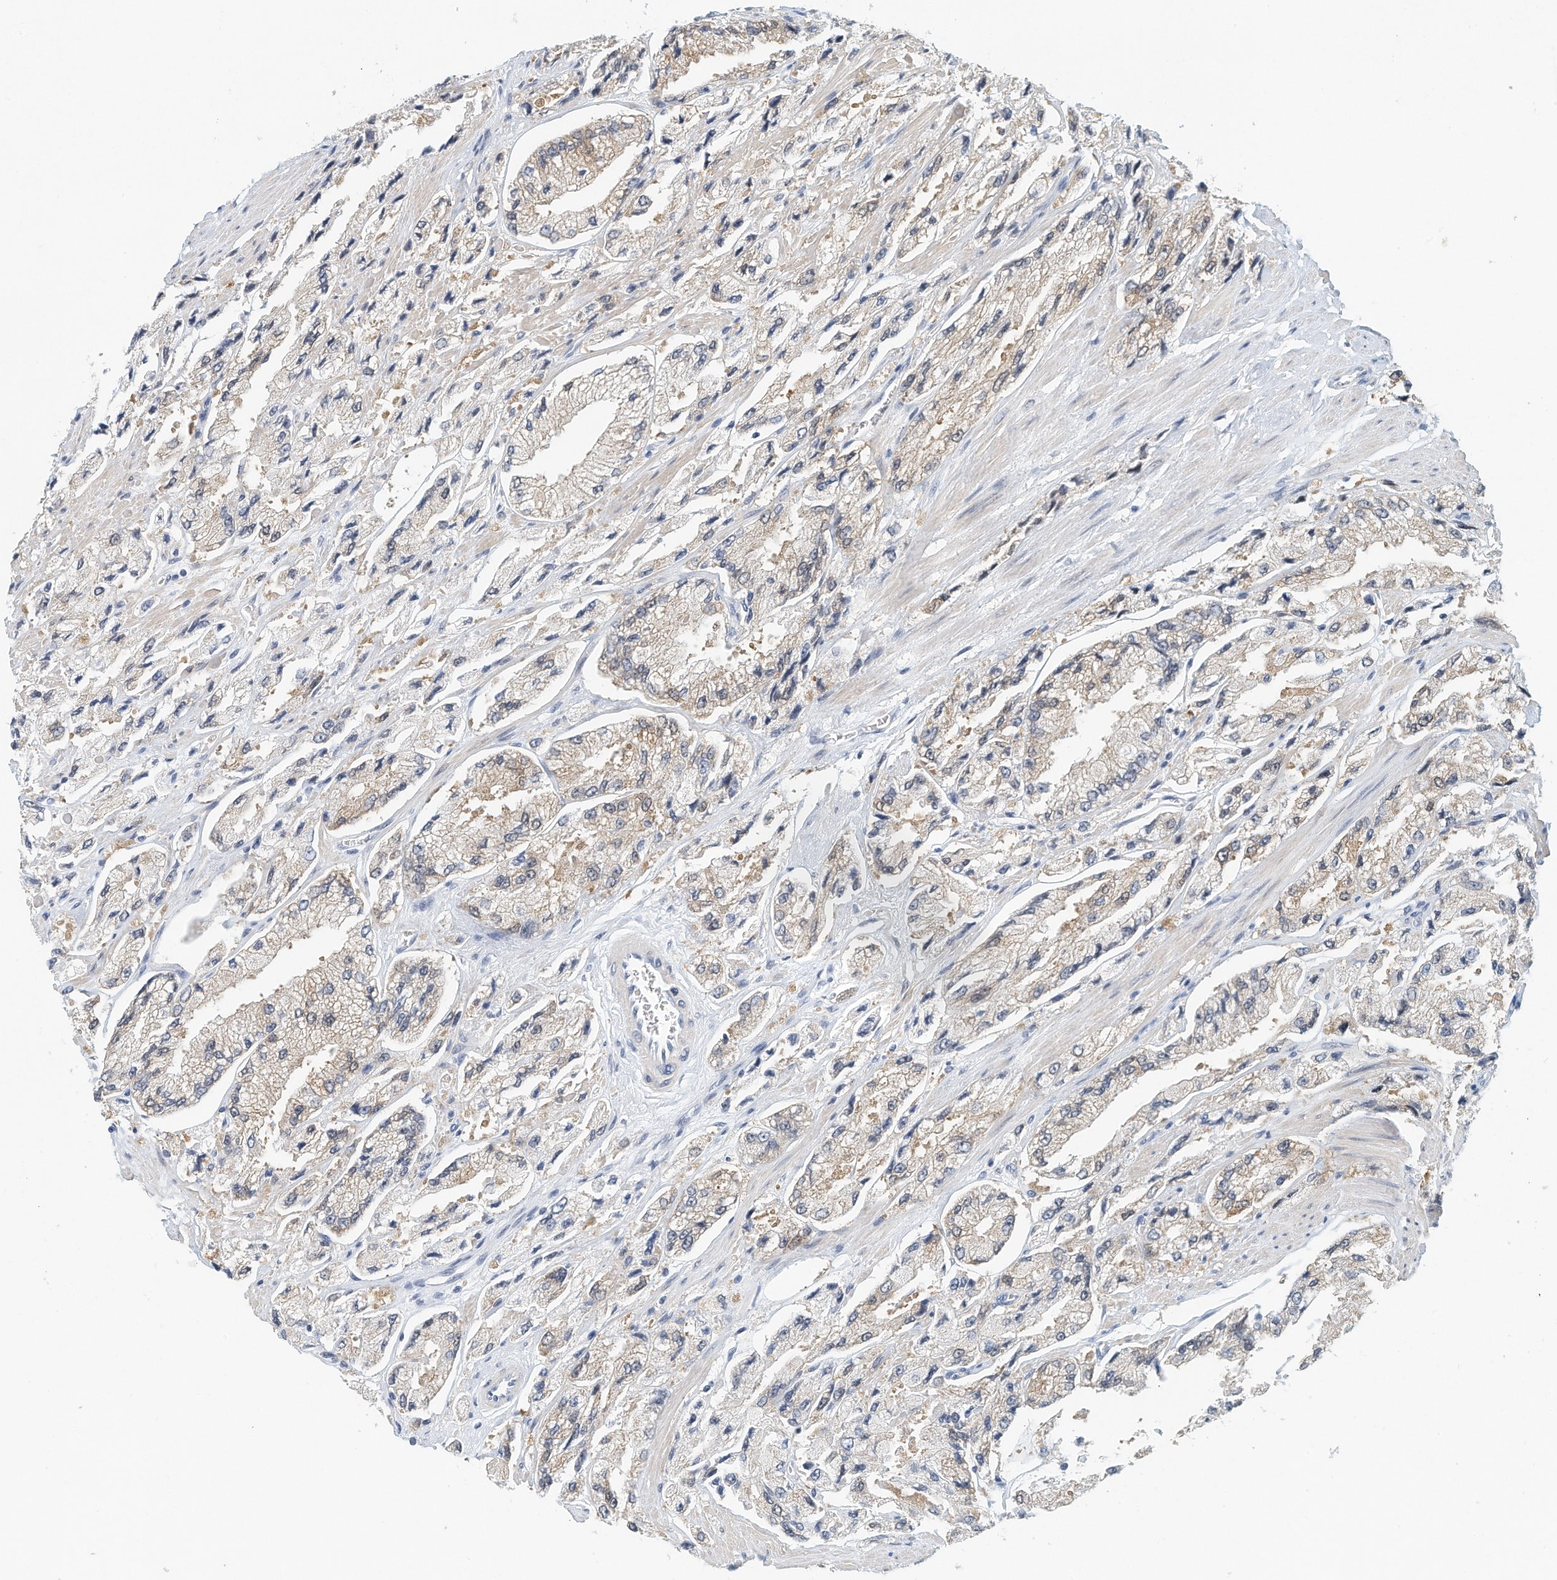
{"staining": {"intensity": "weak", "quantity": "<25%", "location": "cytoplasmic/membranous"}, "tissue": "prostate cancer", "cell_type": "Tumor cells", "image_type": "cancer", "snomed": [{"axis": "morphology", "description": "Adenocarcinoma, High grade"}, {"axis": "topography", "description": "Prostate"}], "caption": "Tumor cells show no significant positivity in prostate cancer (high-grade adenocarcinoma).", "gene": "ARHGAP28", "patient": {"sex": "male", "age": 58}}